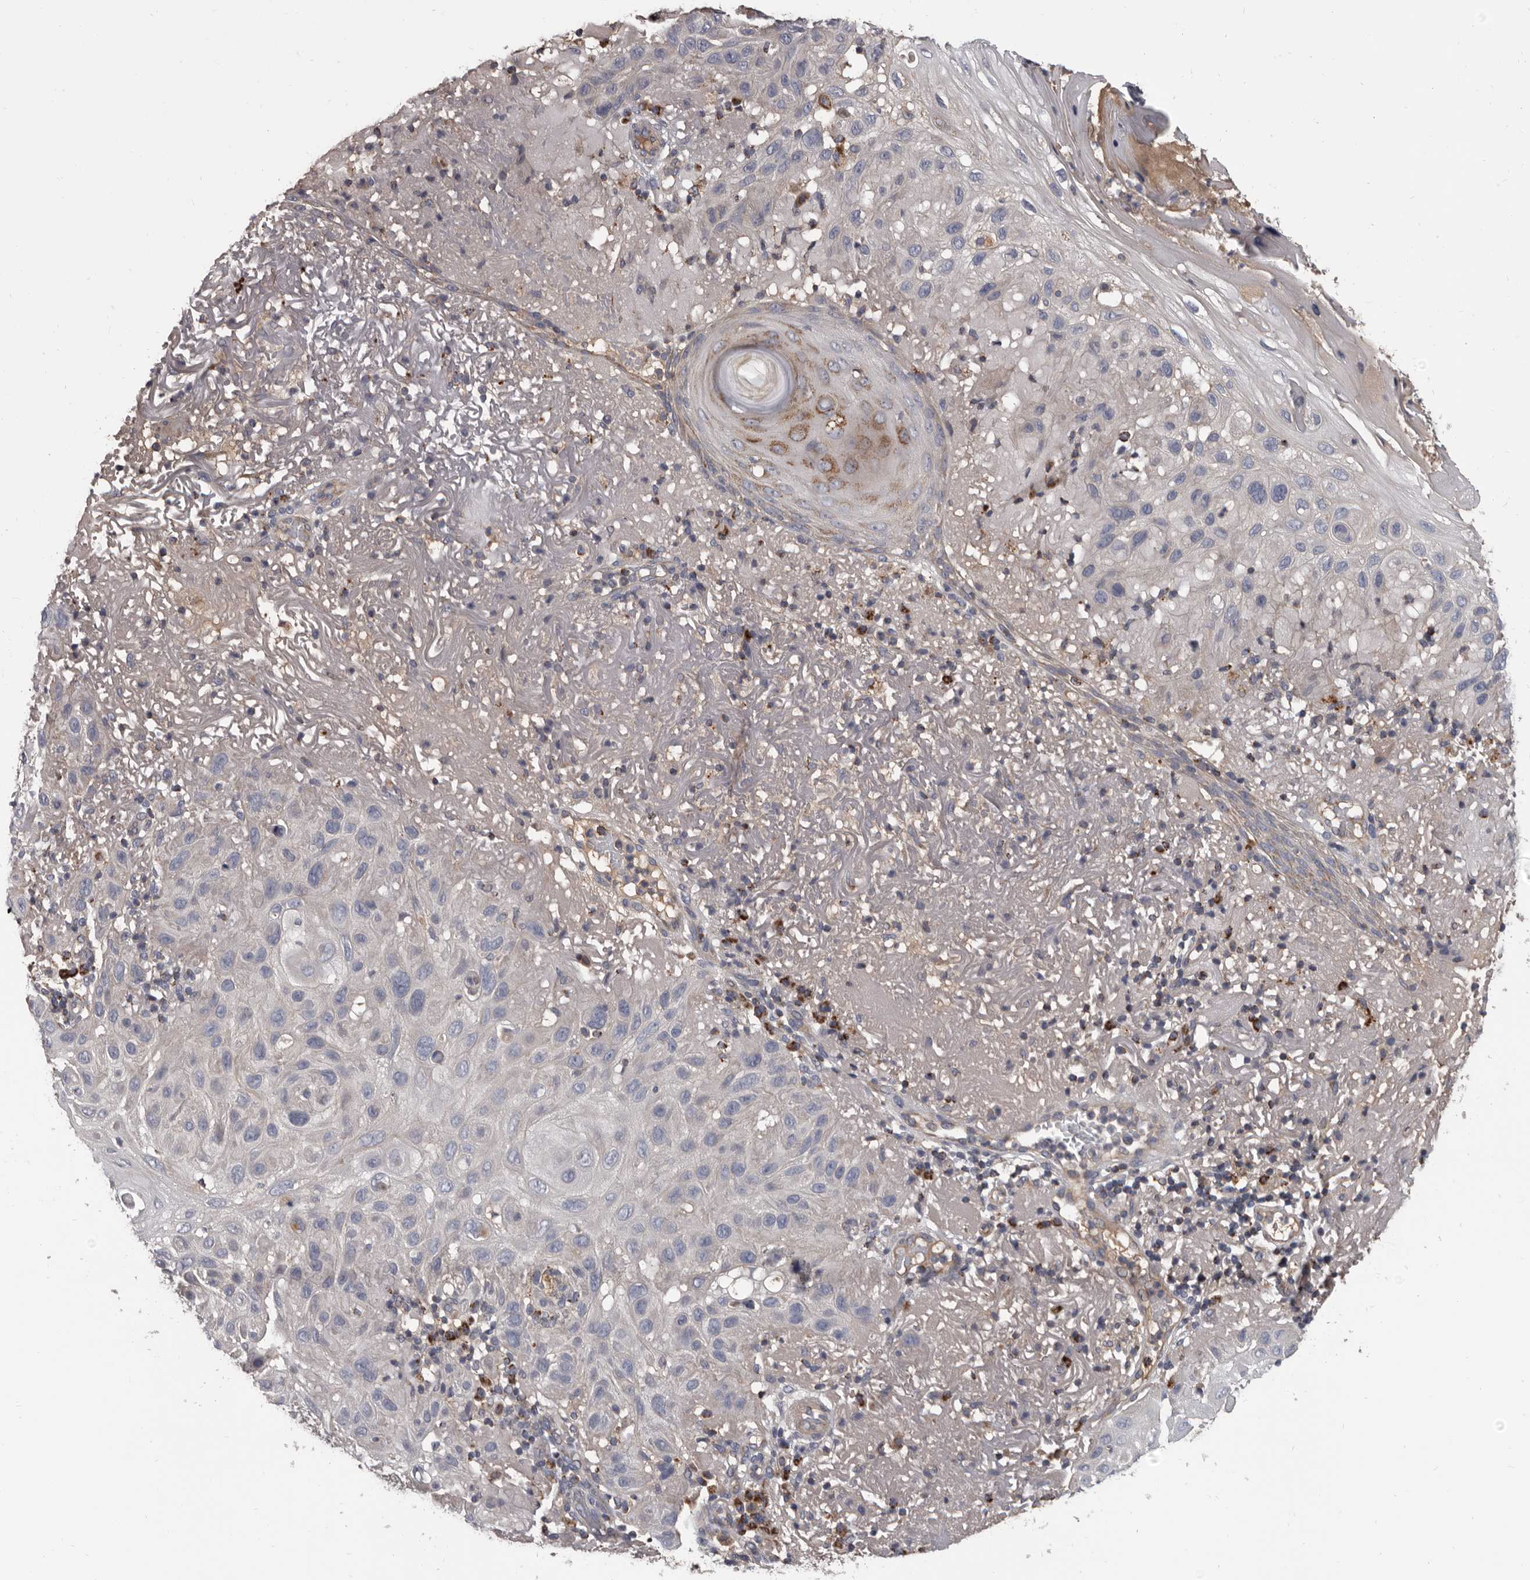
{"staining": {"intensity": "weak", "quantity": "<25%", "location": "cytoplasmic/membranous"}, "tissue": "skin cancer", "cell_type": "Tumor cells", "image_type": "cancer", "snomed": [{"axis": "morphology", "description": "Normal tissue, NOS"}, {"axis": "morphology", "description": "Squamous cell carcinoma, NOS"}, {"axis": "topography", "description": "Skin"}], "caption": "This image is of skin squamous cell carcinoma stained with IHC to label a protein in brown with the nuclei are counter-stained blue. There is no staining in tumor cells.", "gene": "ALDH5A1", "patient": {"sex": "female", "age": 96}}